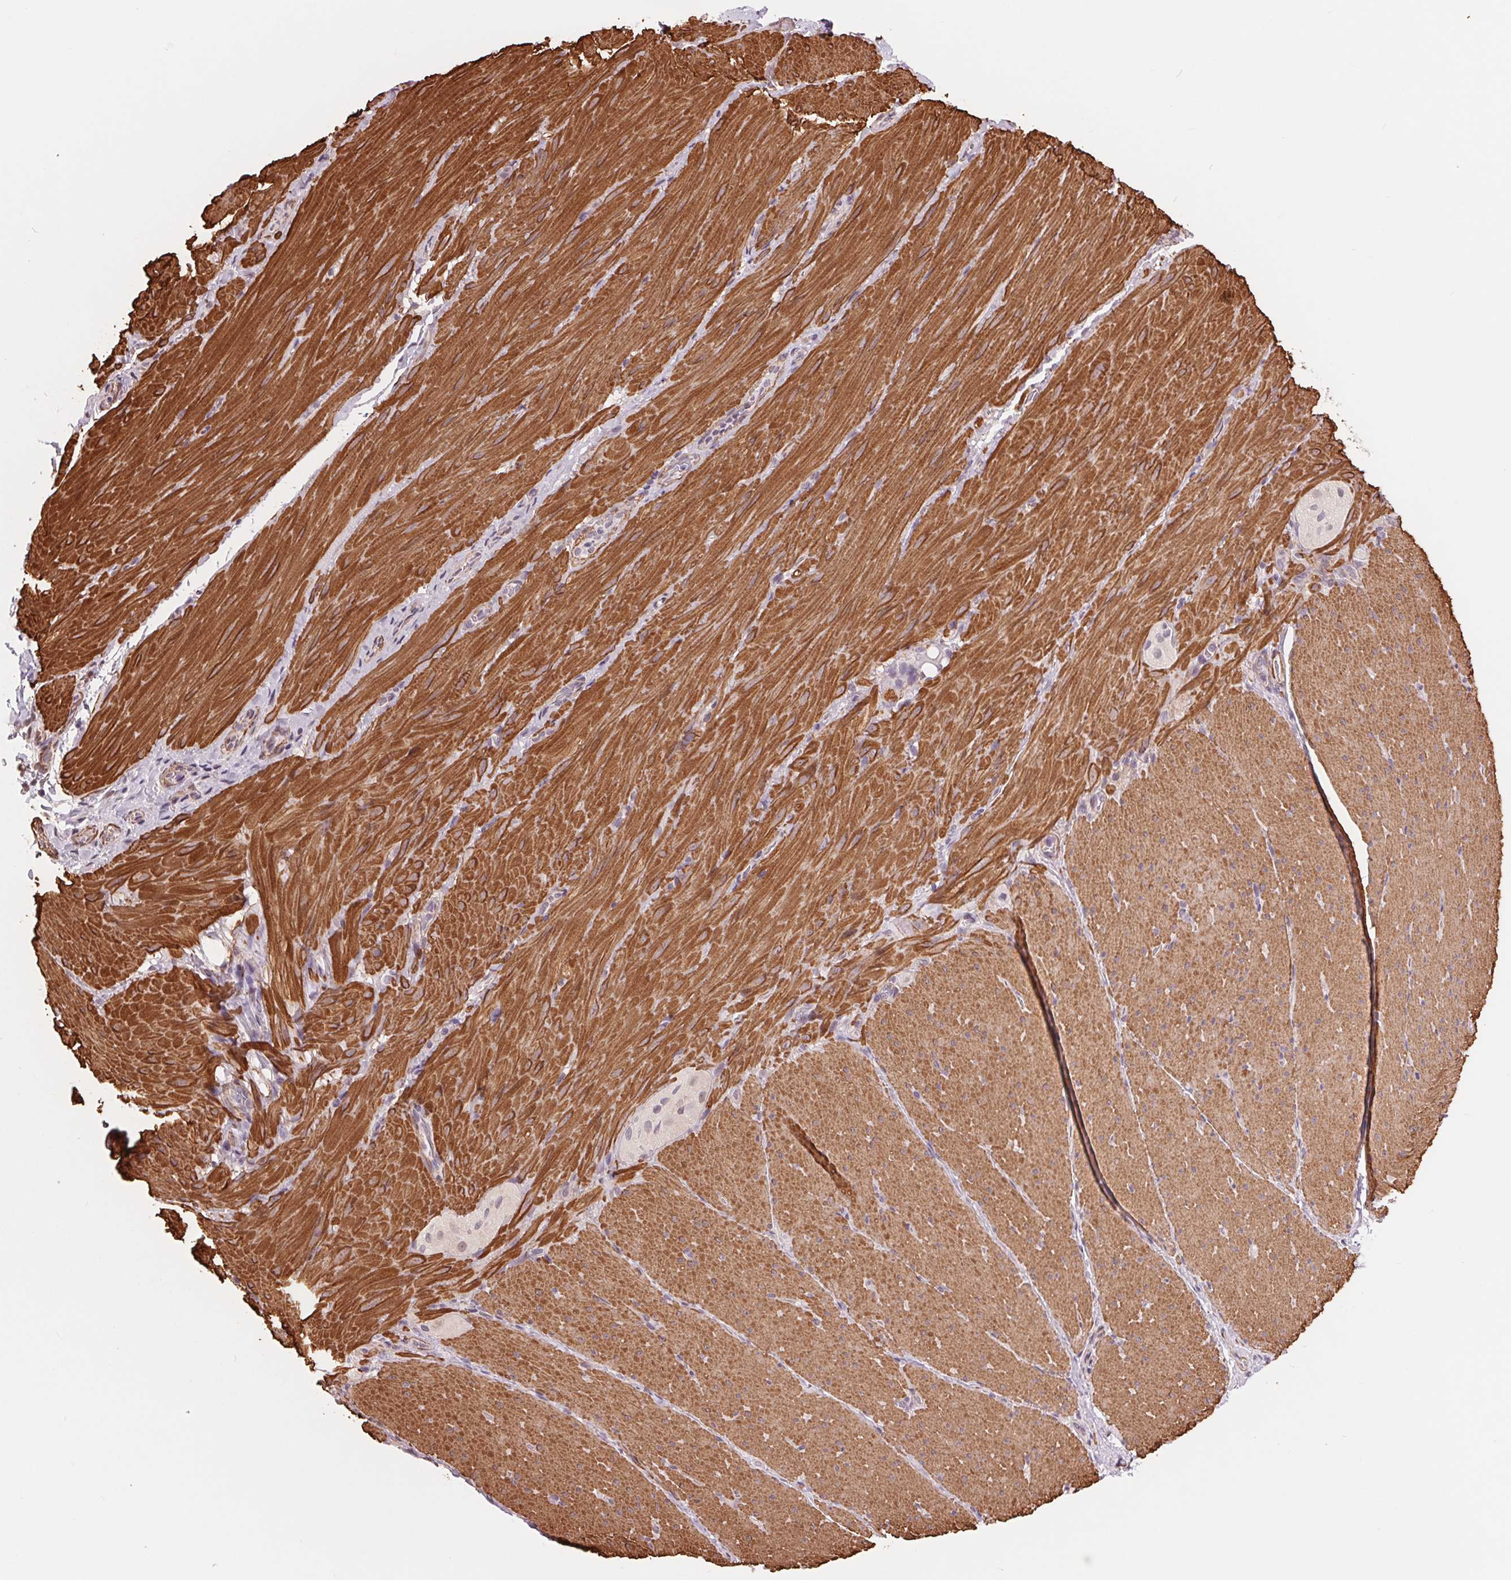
{"staining": {"intensity": "strong", "quantity": ">75%", "location": "cytoplasmic/membranous"}, "tissue": "smooth muscle", "cell_type": "Smooth muscle cells", "image_type": "normal", "snomed": [{"axis": "morphology", "description": "Normal tissue, NOS"}, {"axis": "topography", "description": "Smooth muscle"}, {"axis": "topography", "description": "Colon"}], "caption": "Protein staining demonstrates strong cytoplasmic/membranous positivity in about >75% of smooth muscle cells in normal smooth muscle.", "gene": "BCAT1", "patient": {"sex": "male", "age": 73}}